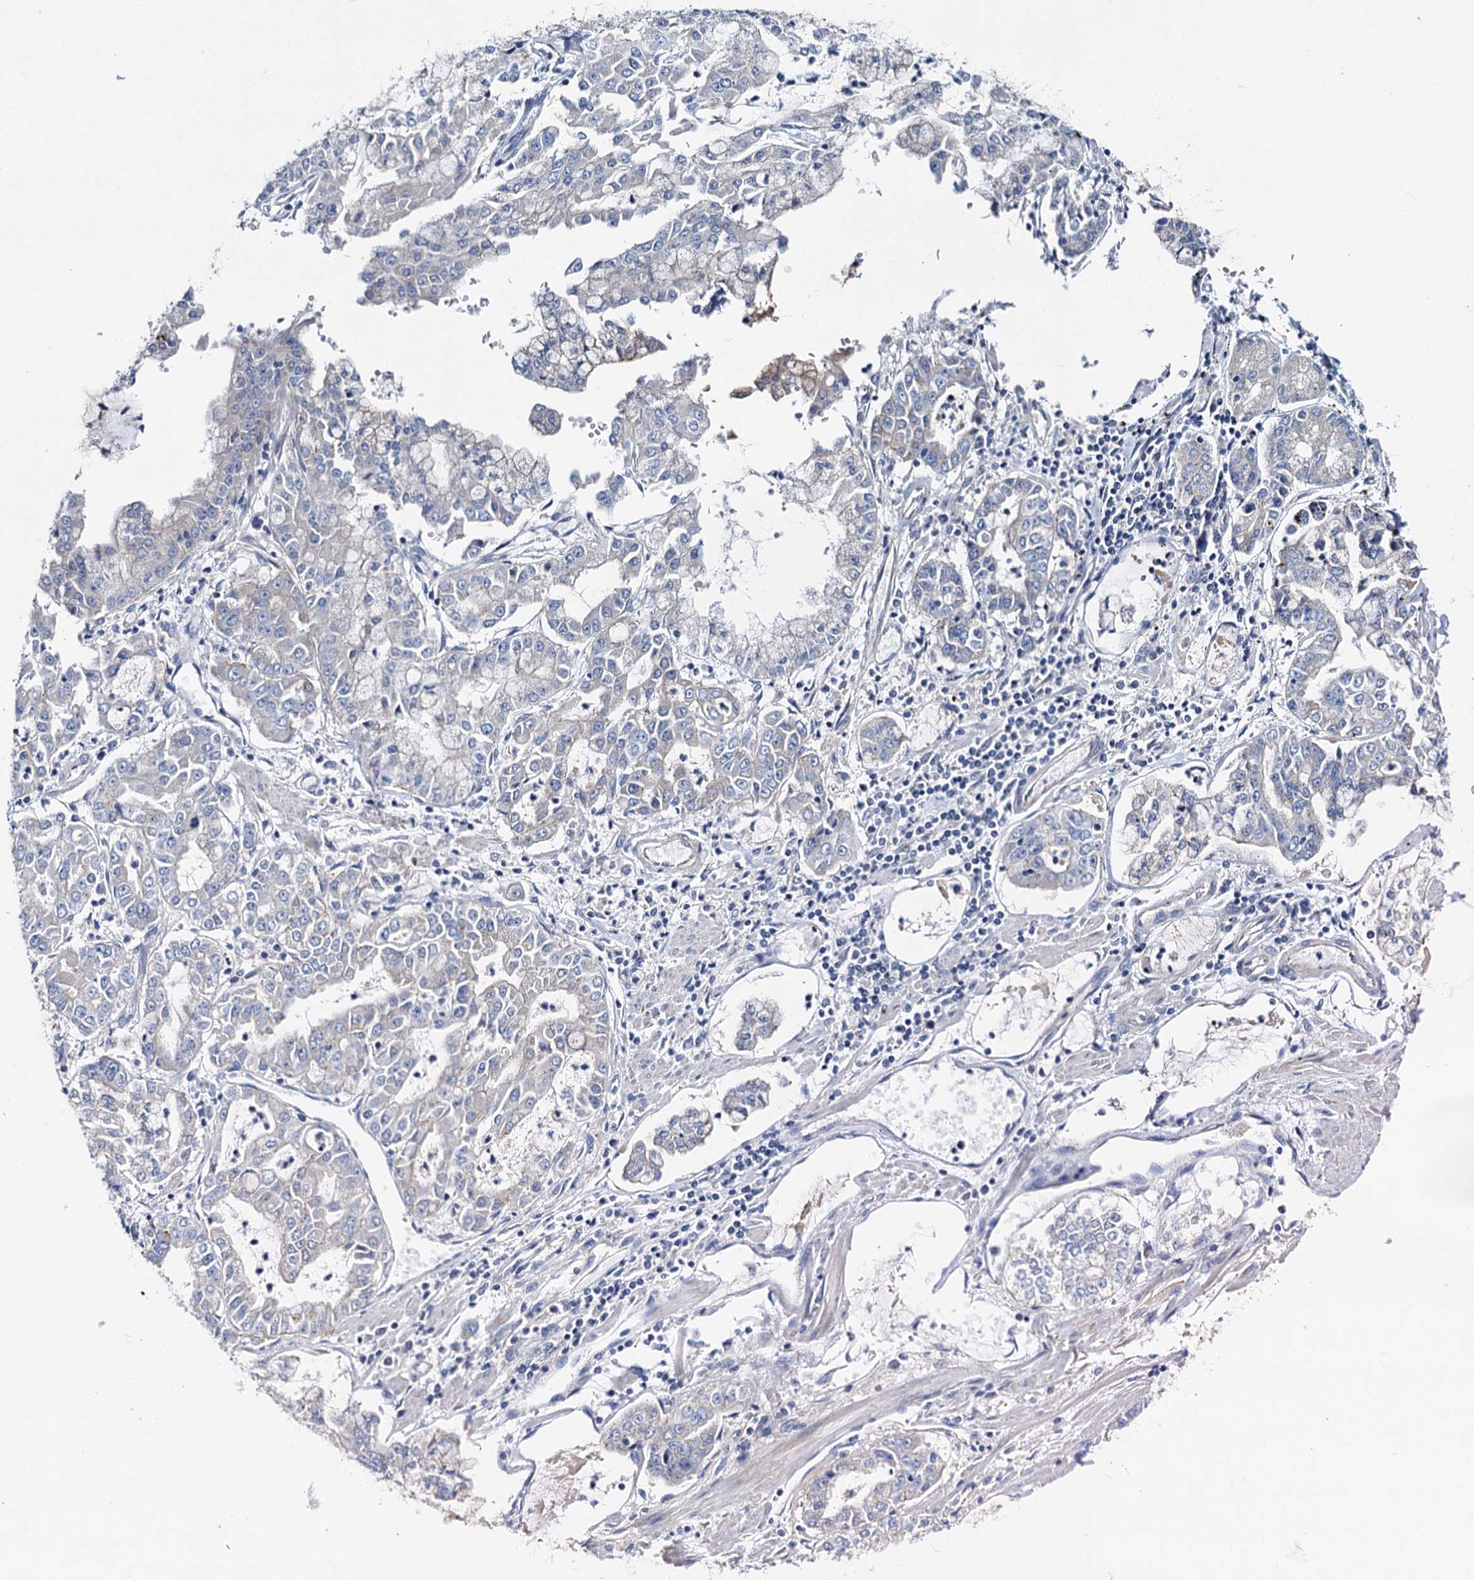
{"staining": {"intensity": "negative", "quantity": "none", "location": "none"}, "tissue": "stomach cancer", "cell_type": "Tumor cells", "image_type": "cancer", "snomed": [{"axis": "morphology", "description": "Adenocarcinoma, NOS"}, {"axis": "topography", "description": "Stomach"}], "caption": "IHC of stomach cancer (adenocarcinoma) exhibits no positivity in tumor cells.", "gene": "CEP295", "patient": {"sex": "male", "age": 76}}